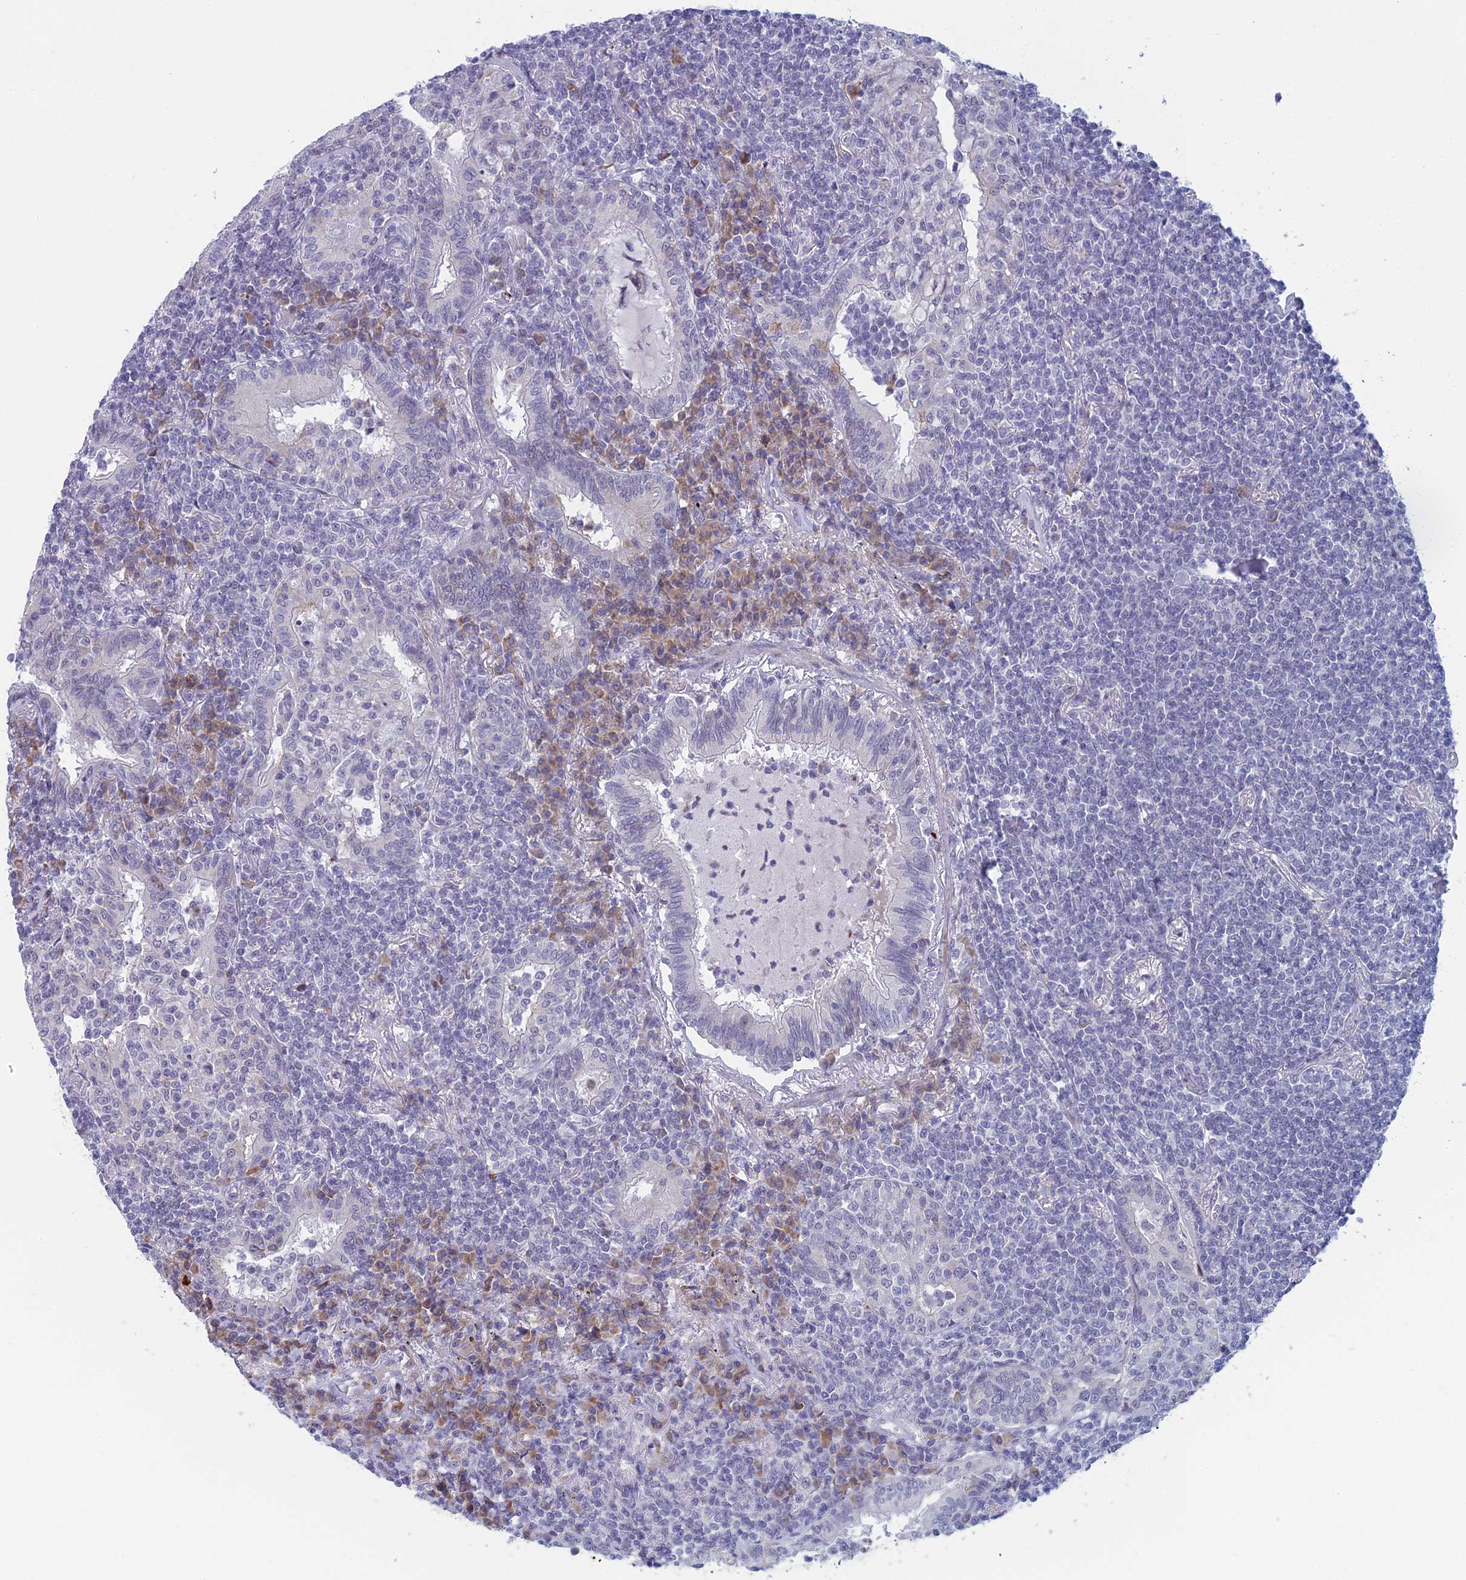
{"staining": {"intensity": "negative", "quantity": "none", "location": "none"}, "tissue": "lymphoma", "cell_type": "Tumor cells", "image_type": "cancer", "snomed": [{"axis": "morphology", "description": "Malignant lymphoma, non-Hodgkin's type, Low grade"}, {"axis": "topography", "description": "Lung"}], "caption": "The micrograph reveals no significant positivity in tumor cells of lymphoma. (DAB (3,3'-diaminobenzidine) immunohistochemistry visualized using brightfield microscopy, high magnification).", "gene": "PPP1R26", "patient": {"sex": "female", "age": 71}}